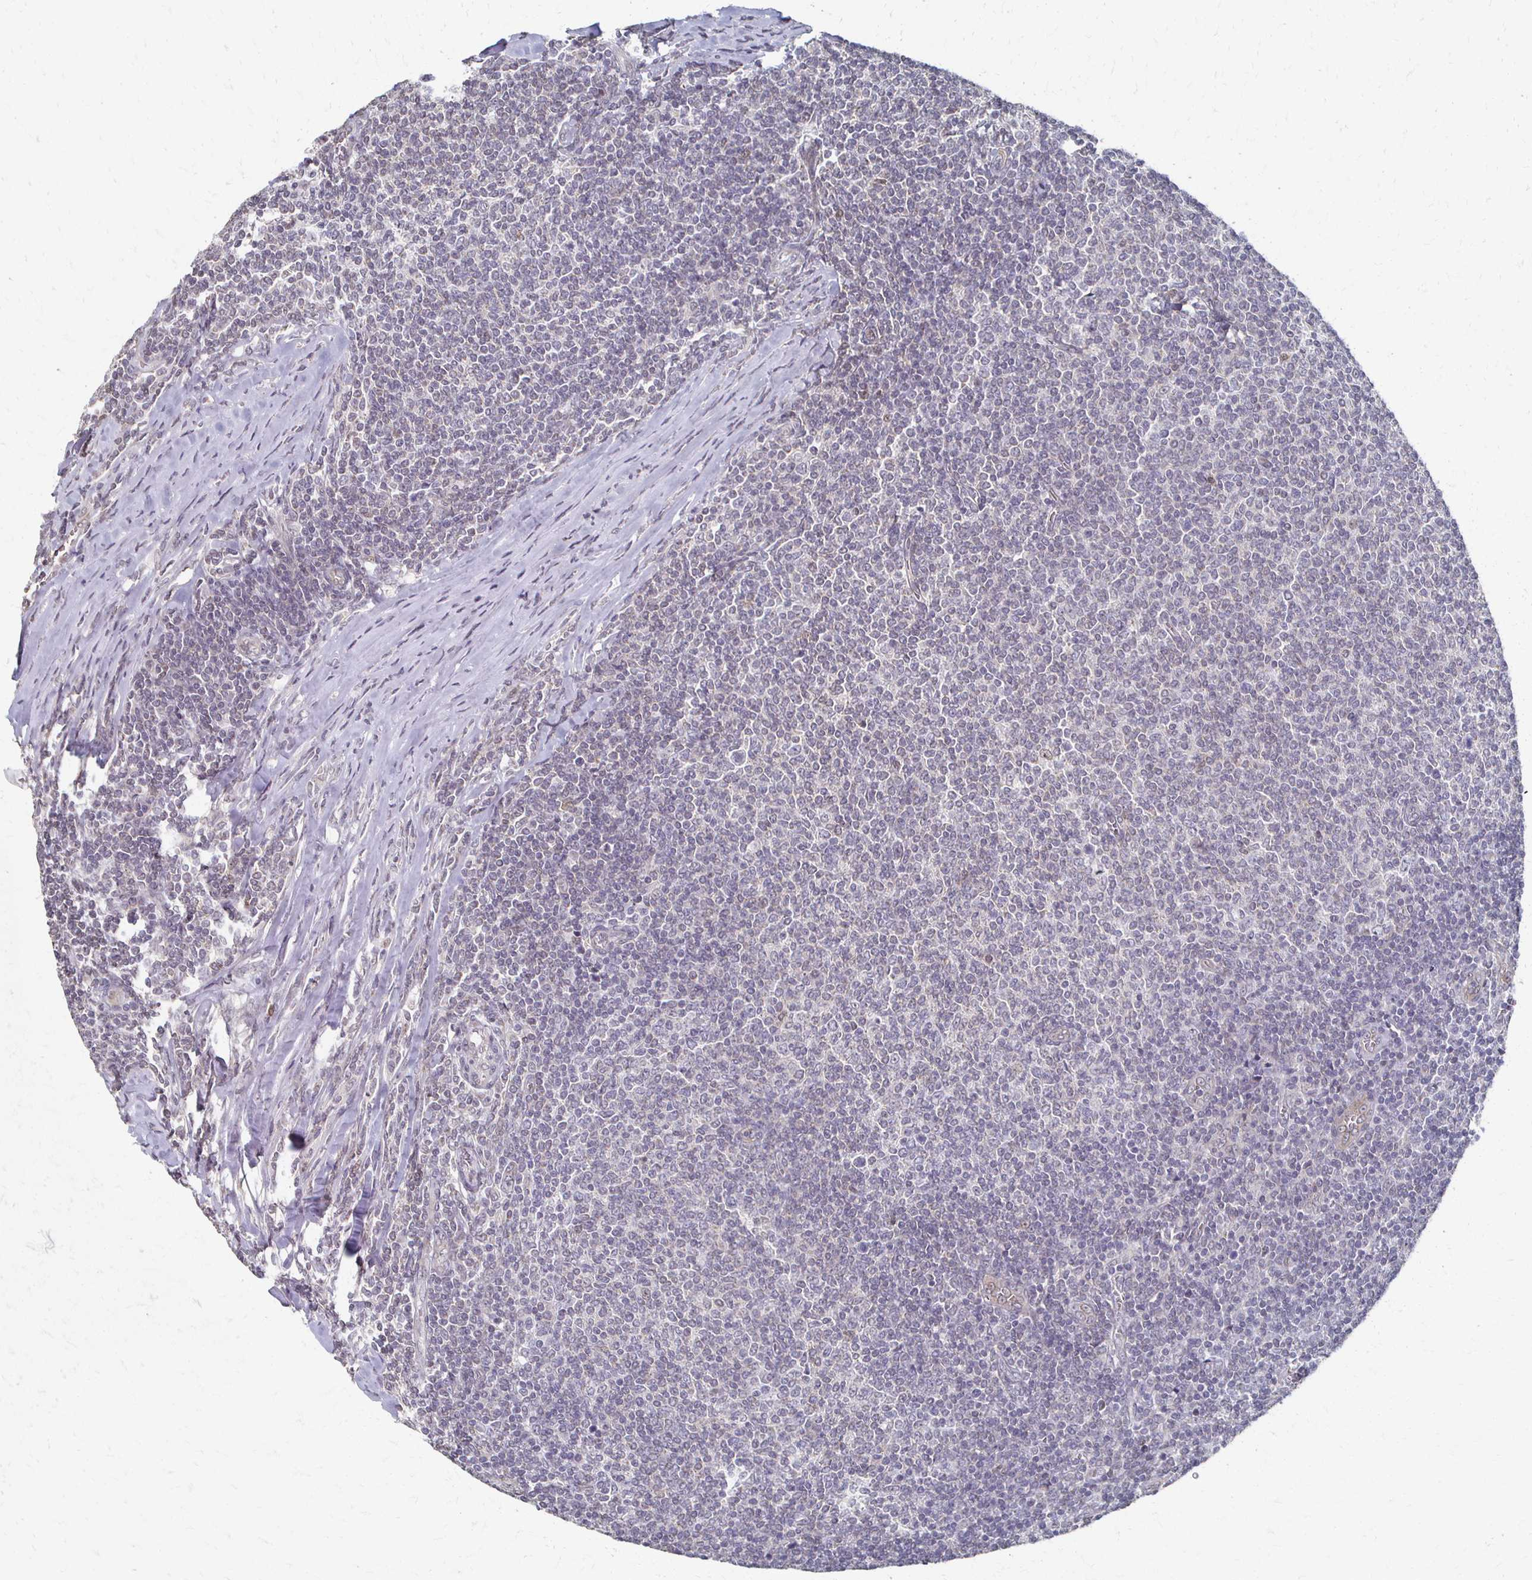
{"staining": {"intensity": "negative", "quantity": "none", "location": "none"}, "tissue": "lymphoma", "cell_type": "Tumor cells", "image_type": "cancer", "snomed": [{"axis": "morphology", "description": "Malignant lymphoma, non-Hodgkin's type, Low grade"}, {"axis": "topography", "description": "Lymph node"}], "caption": "This photomicrograph is of lymphoma stained with immunohistochemistry to label a protein in brown with the nuclei are counter-stained blue. There is no staining in tumor cells.", "gene": "DAB1", "patient": {"sex": "male", "age": 52}}